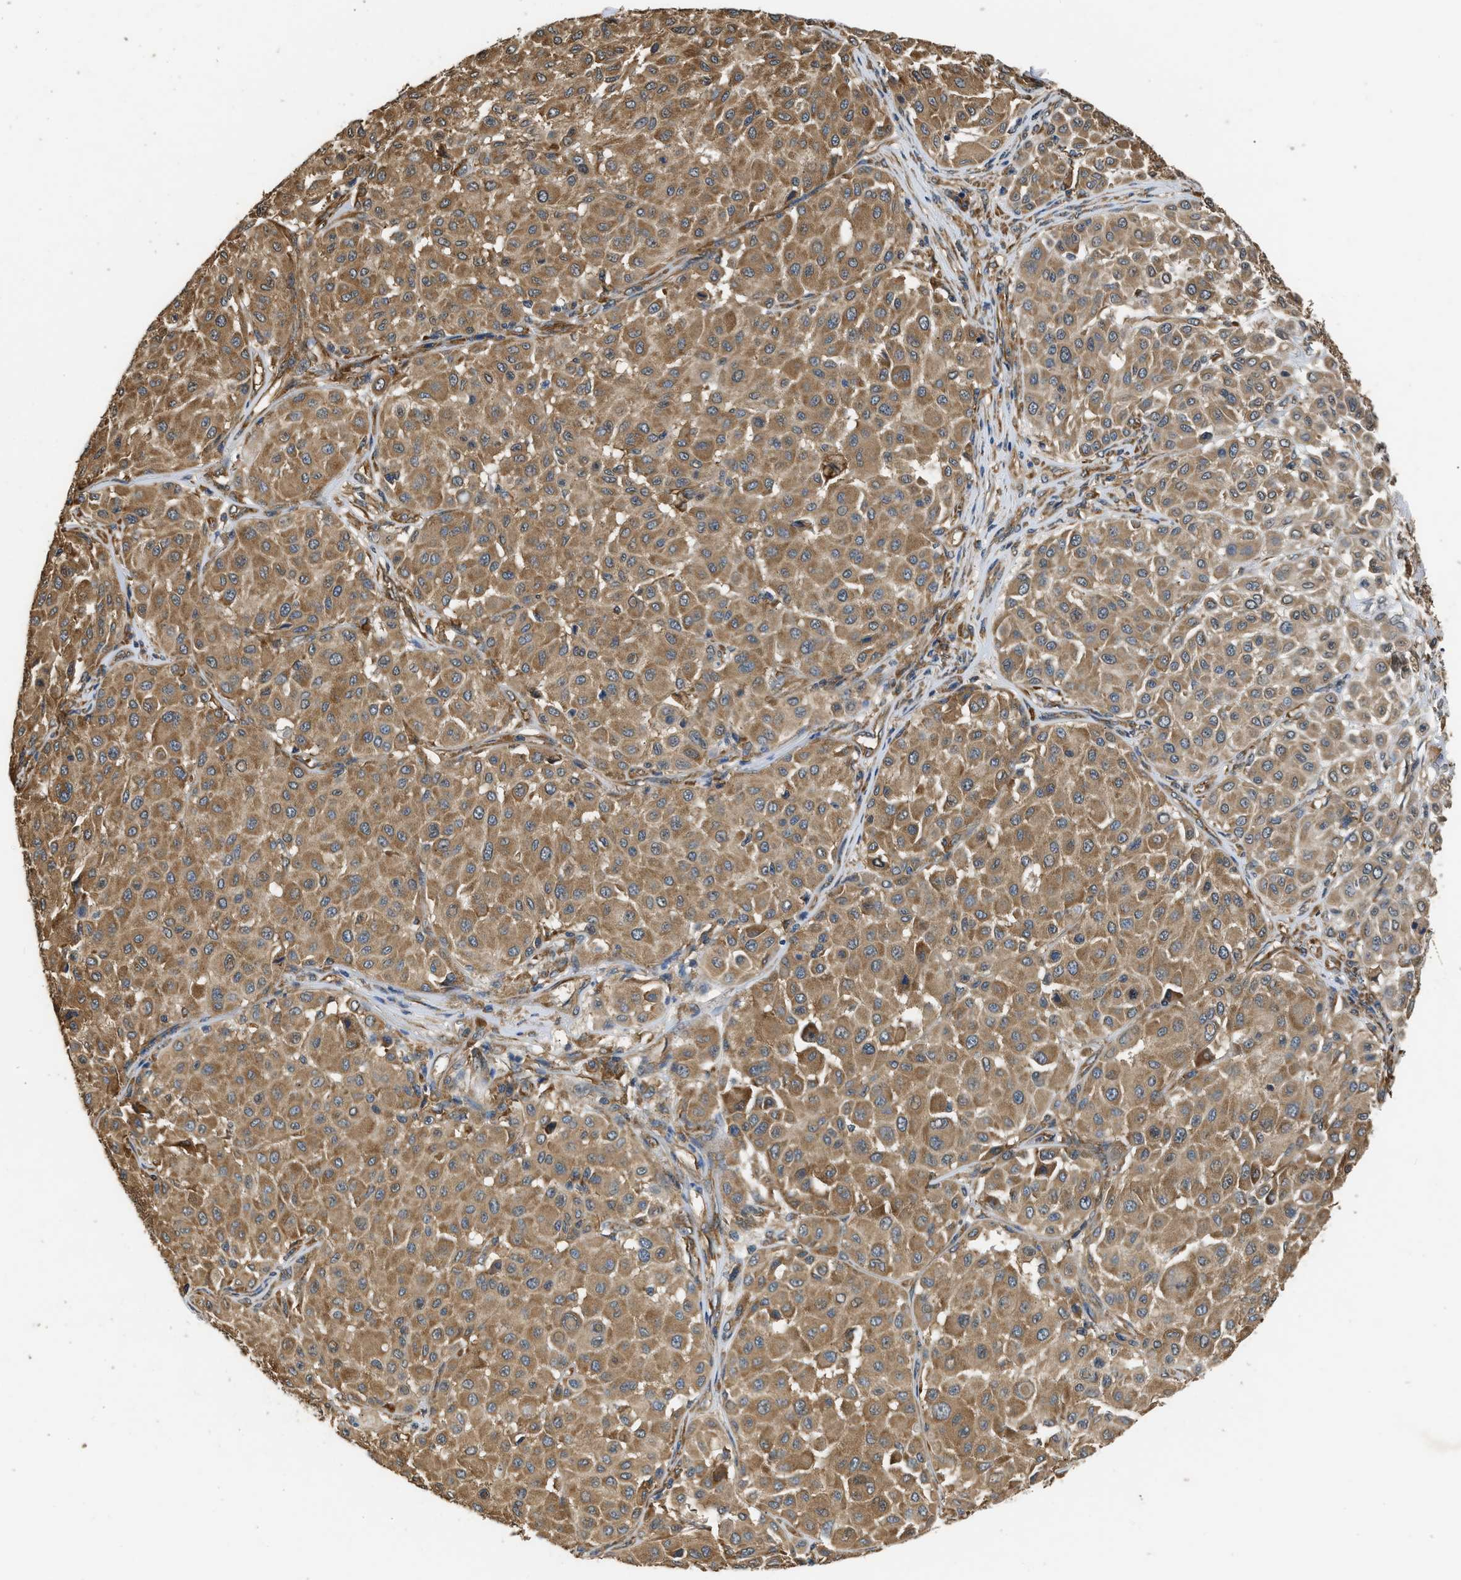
{"staining": {"intensity": "moderate", "quantity": ">75%", "location": "cytoplasmic/membranous"}, "tissue": "melanoma", "cell_type": "Tumor cells", "image_type": "cancer", "snomed": [{"axis": "morphology", "description": "Malignant melanoma, Metastatic site"}, {"axis": "topography", "description": "Soft tissue"}], "caption": "IHC photomicrograph of neoplastic tissue: human melanoma stained using immunohistochemistry (IHC) demonstrates medium levels of moderate protein expression localized specifically in the cytoplasmic/membranous of tumor cells, appearing as a cytoplasmic/membranous brown color.", "gene": "SLC36A4", "patient": {"sex": "male", "age": 41}}